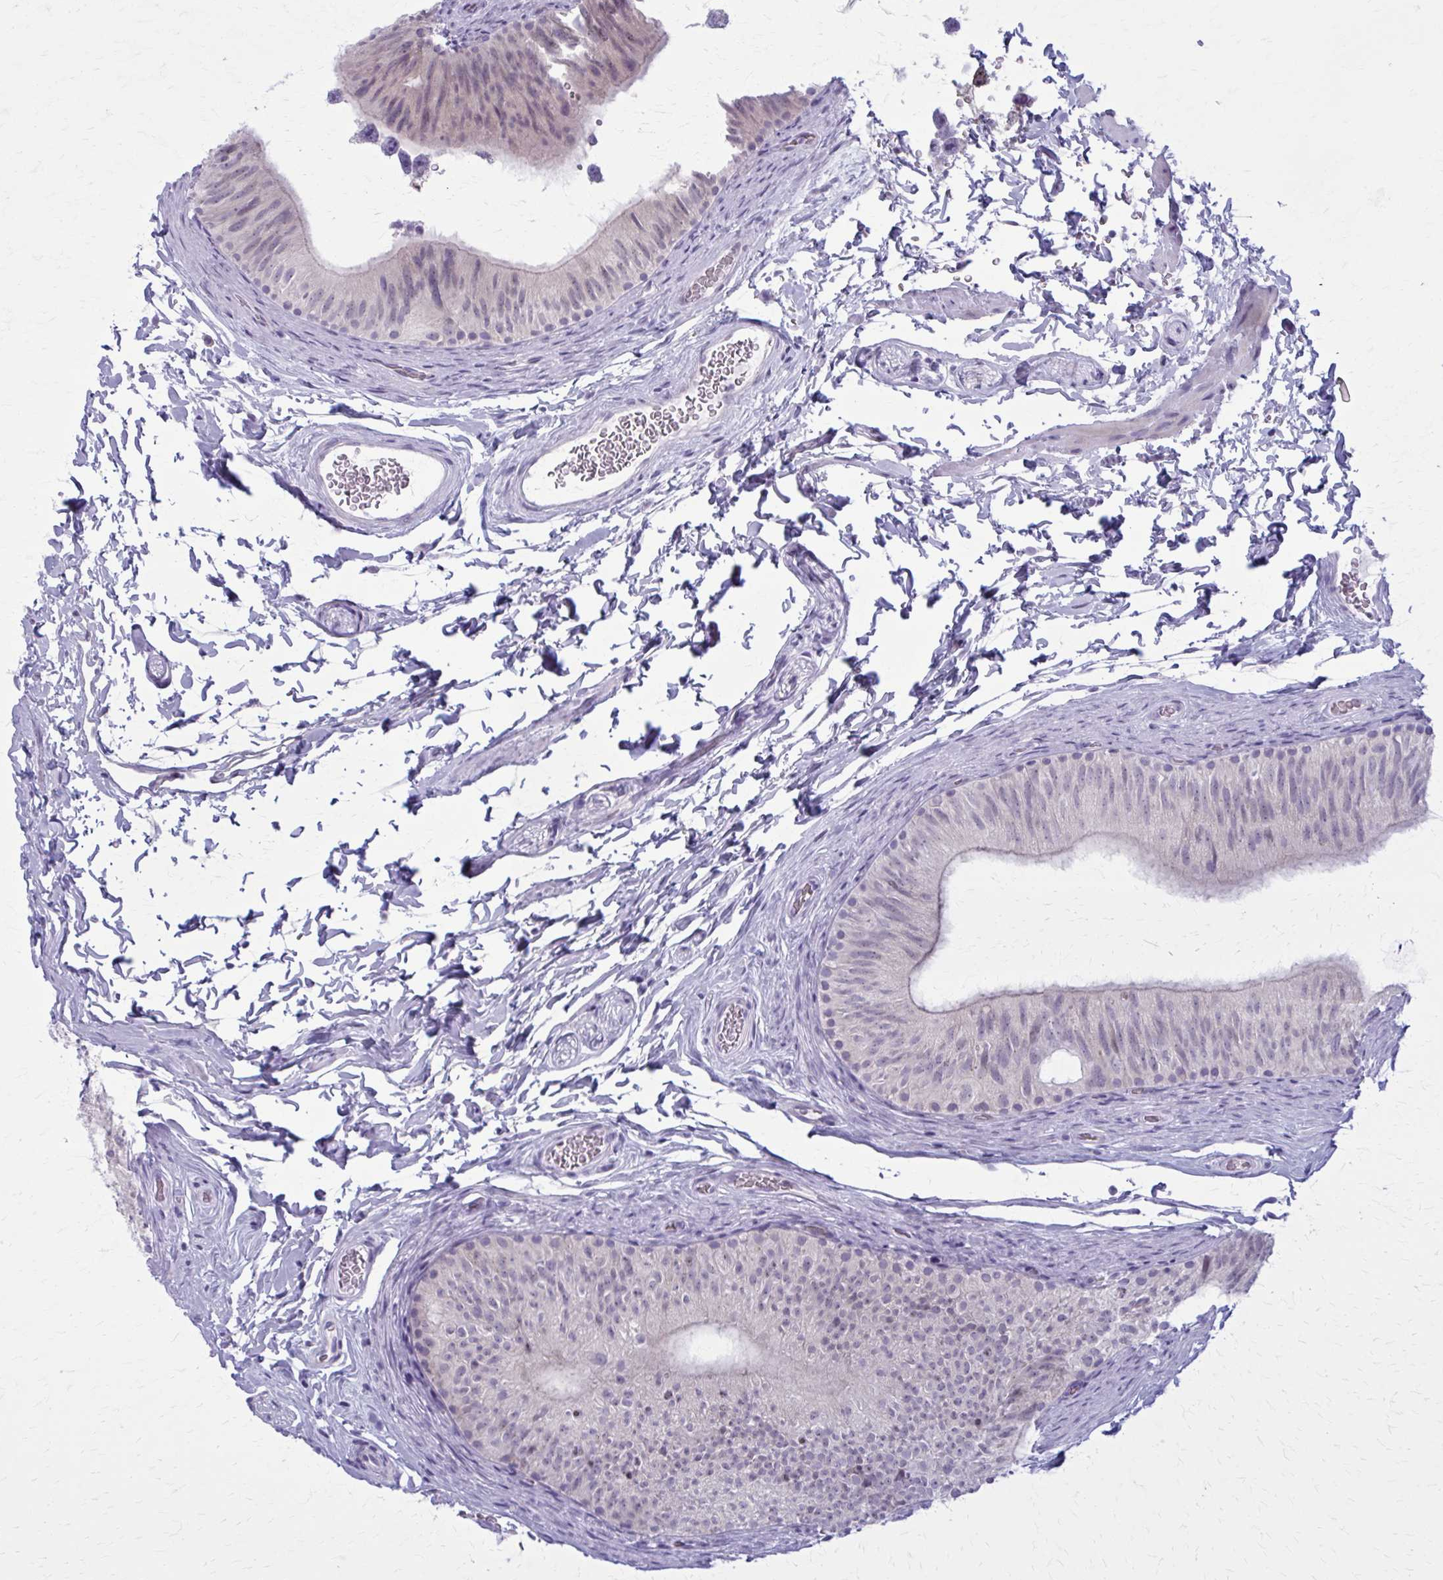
{"staining": {"intensity": "negative", "quantity": "none", "location": "none"}, "tissue": "epididymis", "cell_type": "Glandular cells", "image_type": "normal", "snomed": [{"axis": "morphology", "description": "Normal tissue, NOS"}, {"axis": "topography", "description": "Epididymis, spermatic cord, NOS"}, {"axis": "topography", "description": "Epididymis"}], "caption": "Immunohistochemical staining of normal human epididymis demonstrates no significant staining in glandular cells.", "gene": "CD38", "patient": {"sex": "male", "age": 31}}